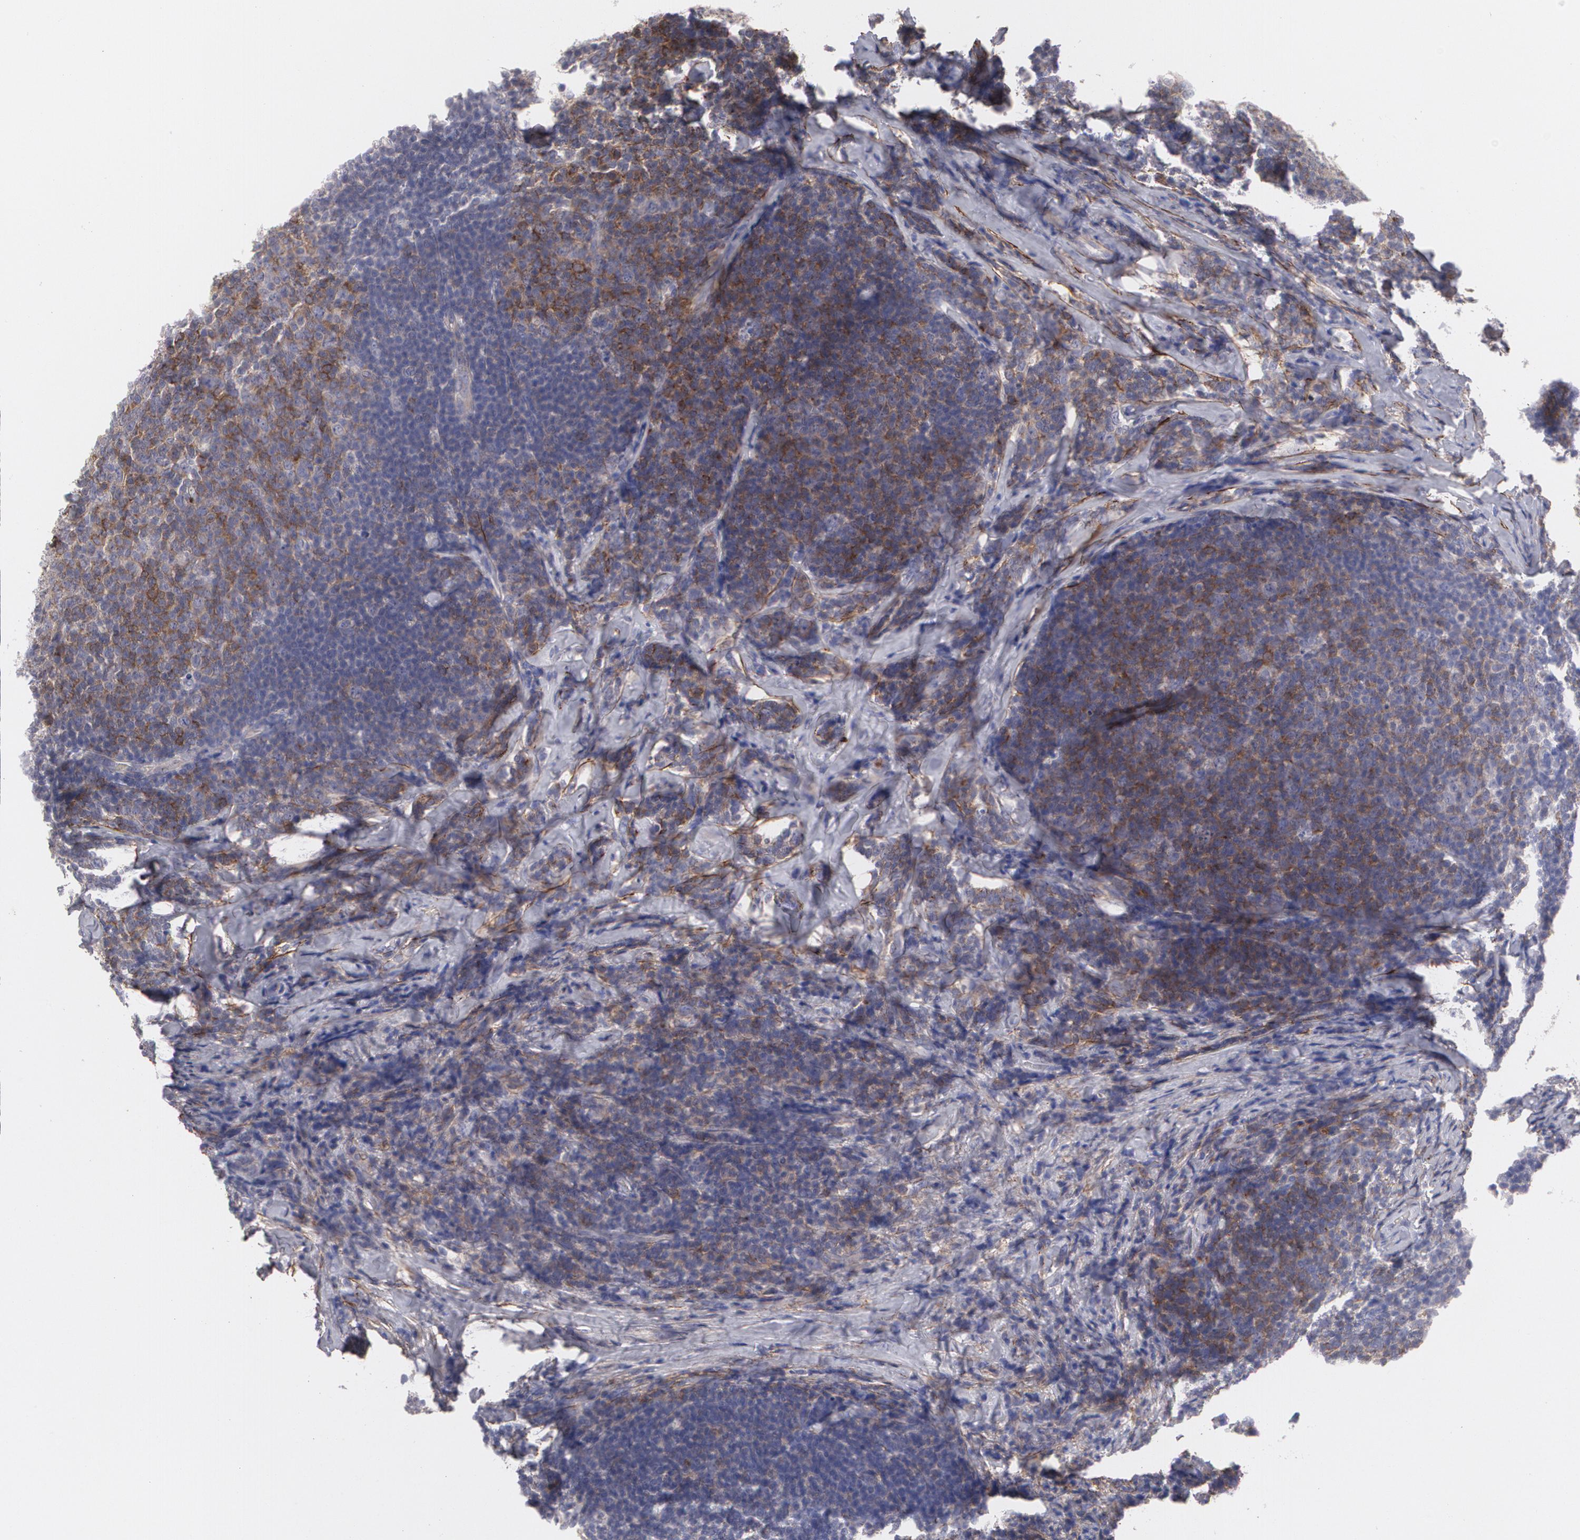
{"staining": {"intensity": "moderate", "quantity": "<25%", "location": "cytoplasmic/membranous"}, "tissue": "lymphoma", "cell_type": "Tumor cells", "image_type": "cancer", "snomed": [{"axis": "morphology", "description": "Malignant lymphoma, non-Hodgkin's type, Low grade"}, {"axis": "topography", "description": "Lymph node"}], "caption": "A histopathology image of lymphoma stained for a protein reveals moderate cytoplasmic/membranous brown staining in tumor cells. (Brightfield microscopy of DAB IHC at high magnification).", "gene": "FBLN1", "patient": {"sex": "male", "age": 74}}